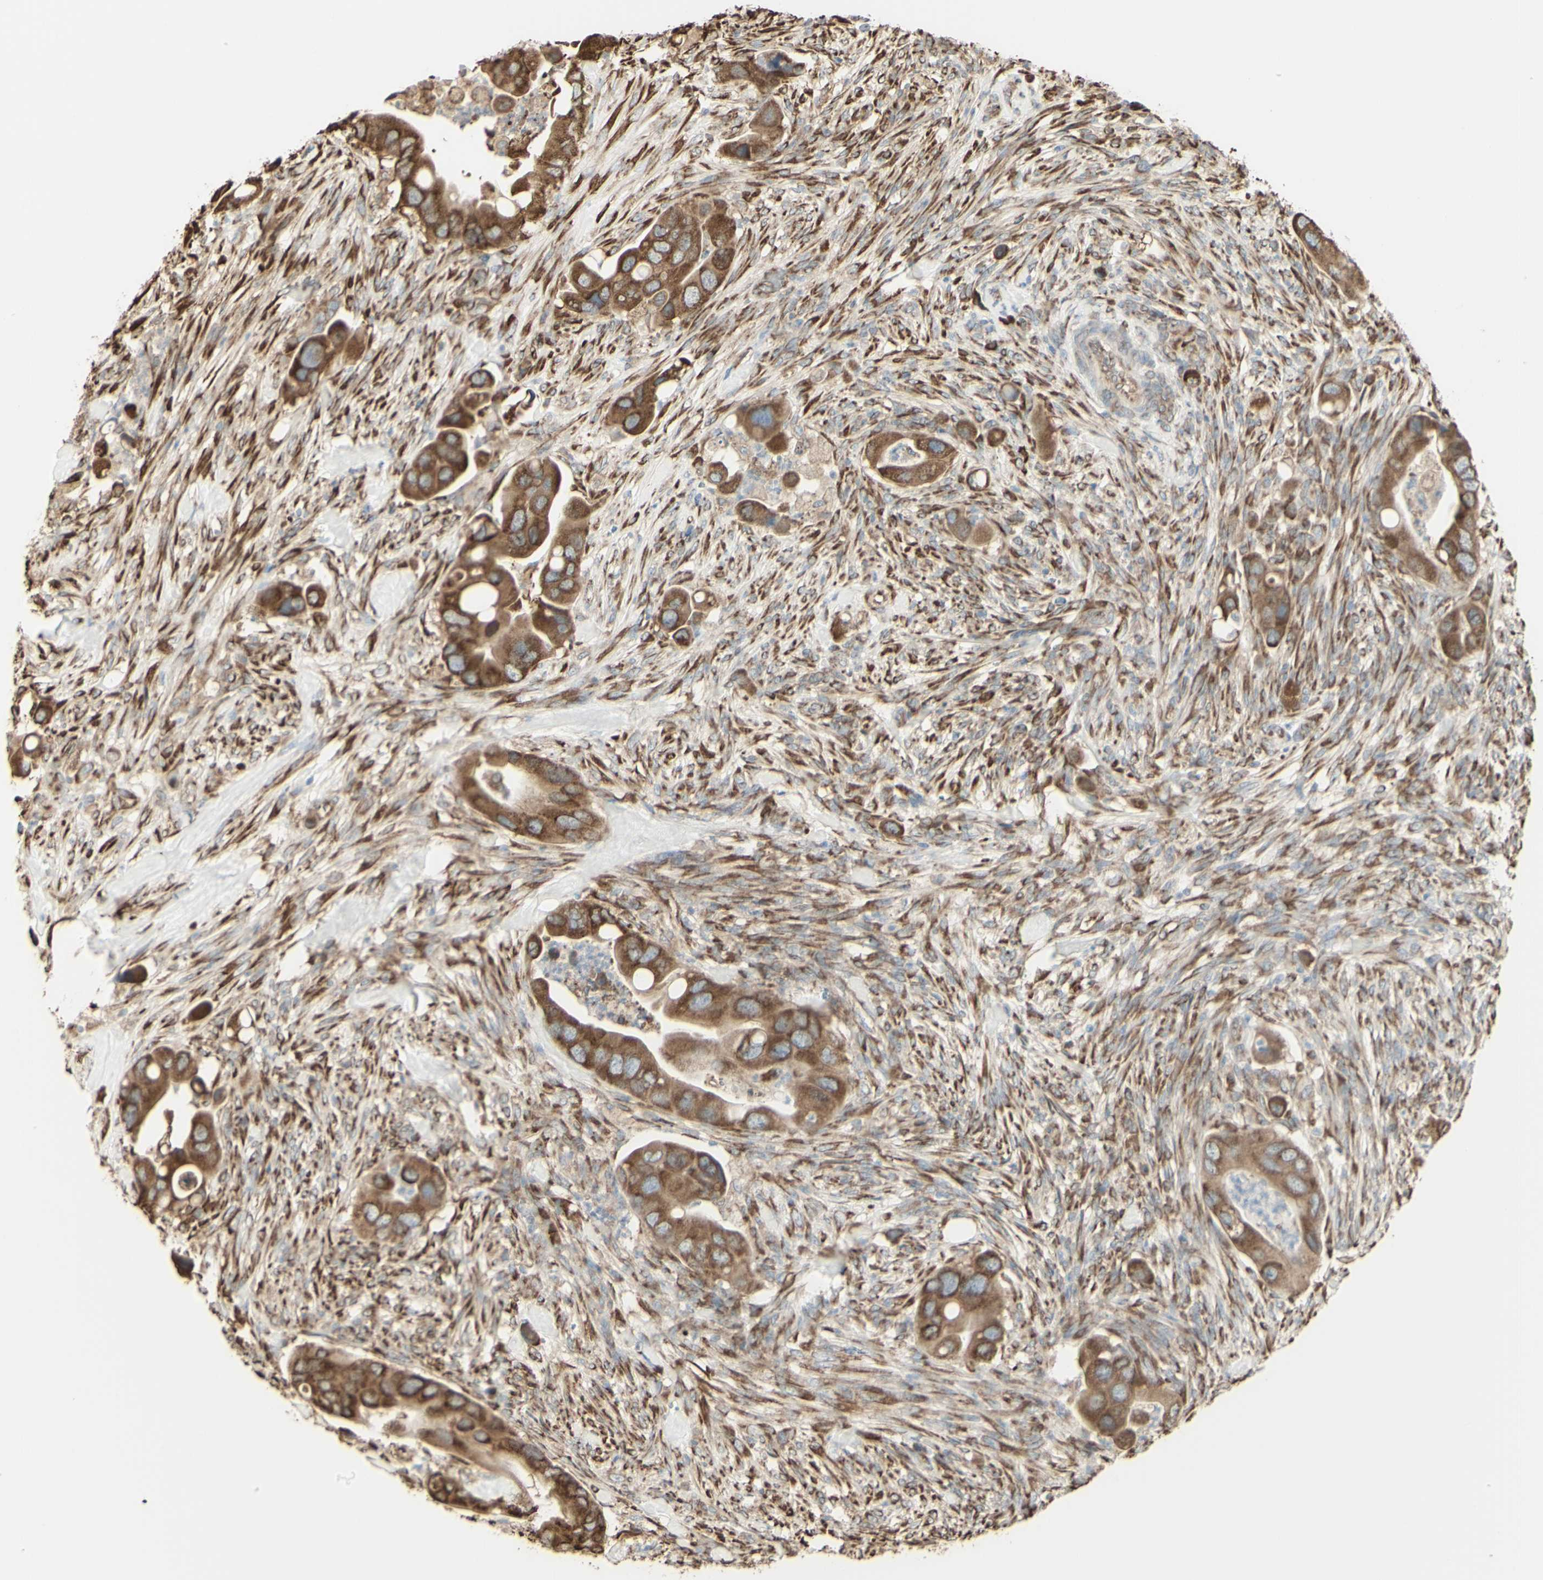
{"staining": {"intensity": "moderate", "quantity": ">75%", "location": "cytoplasmic/membranous"}, "tissue": "colorectal cancer", "cell_type": "Tumor cells", "image_type": "cancer", "snomed": [{"axis": "morphology", "description": "Adenocarcinoma, NOS"}, {"axis": "topography", "description": "Rectum"}], "caption": "This histopathology image exhibits IHC staining of colorectal adenocarcinoma, with medium moderate cytoplasmic/membranous staining in about >75% of tumor cells.", "gene": "EEF1B2", "patient": {"sex": "female", "age": 57}}